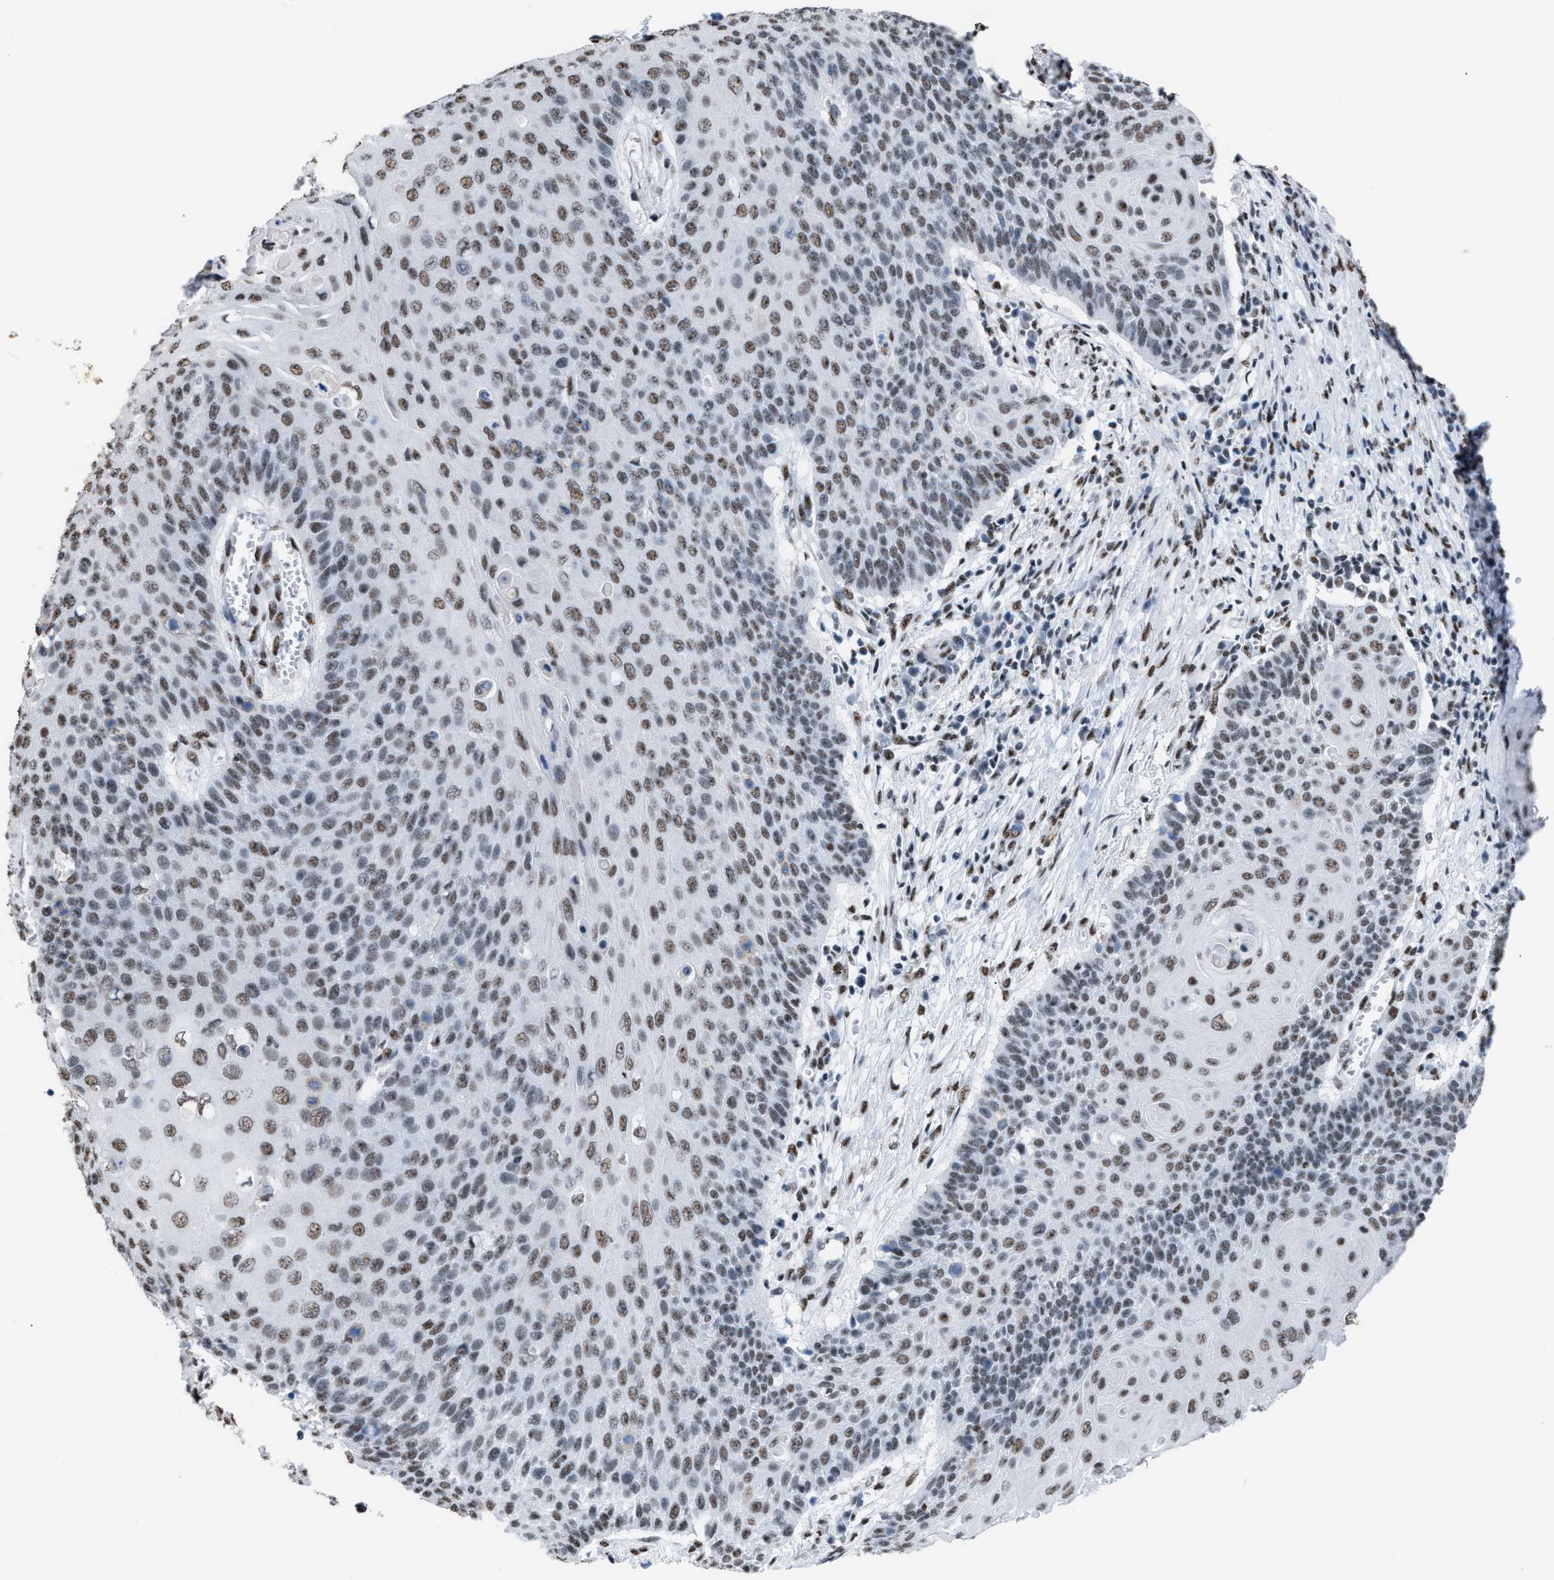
{"staining": {"intensity": "moderate", "quantity": "25%-75%", "location": "nuclear"}, "tissue": "cervical cancer", "cell_type": "Tumor cells", "image_type": "cancer", "snomed": [{"axis": "morphology", "description": "Squamous cell carcinoma, NOS"}, {"axis": "topography", "description": "Cervix"}], "caption": "Tumor cells exhibit medium levels of moderate nuclear positivity in about 25%-75% of cells in human cervical cancer. (Stains: DAB in brown, nuclei in blue, Microscopy: brightfield microscopy at high magnification).", "gene": "CCAR2", "patient": {"sex": "female", "age": 39}}